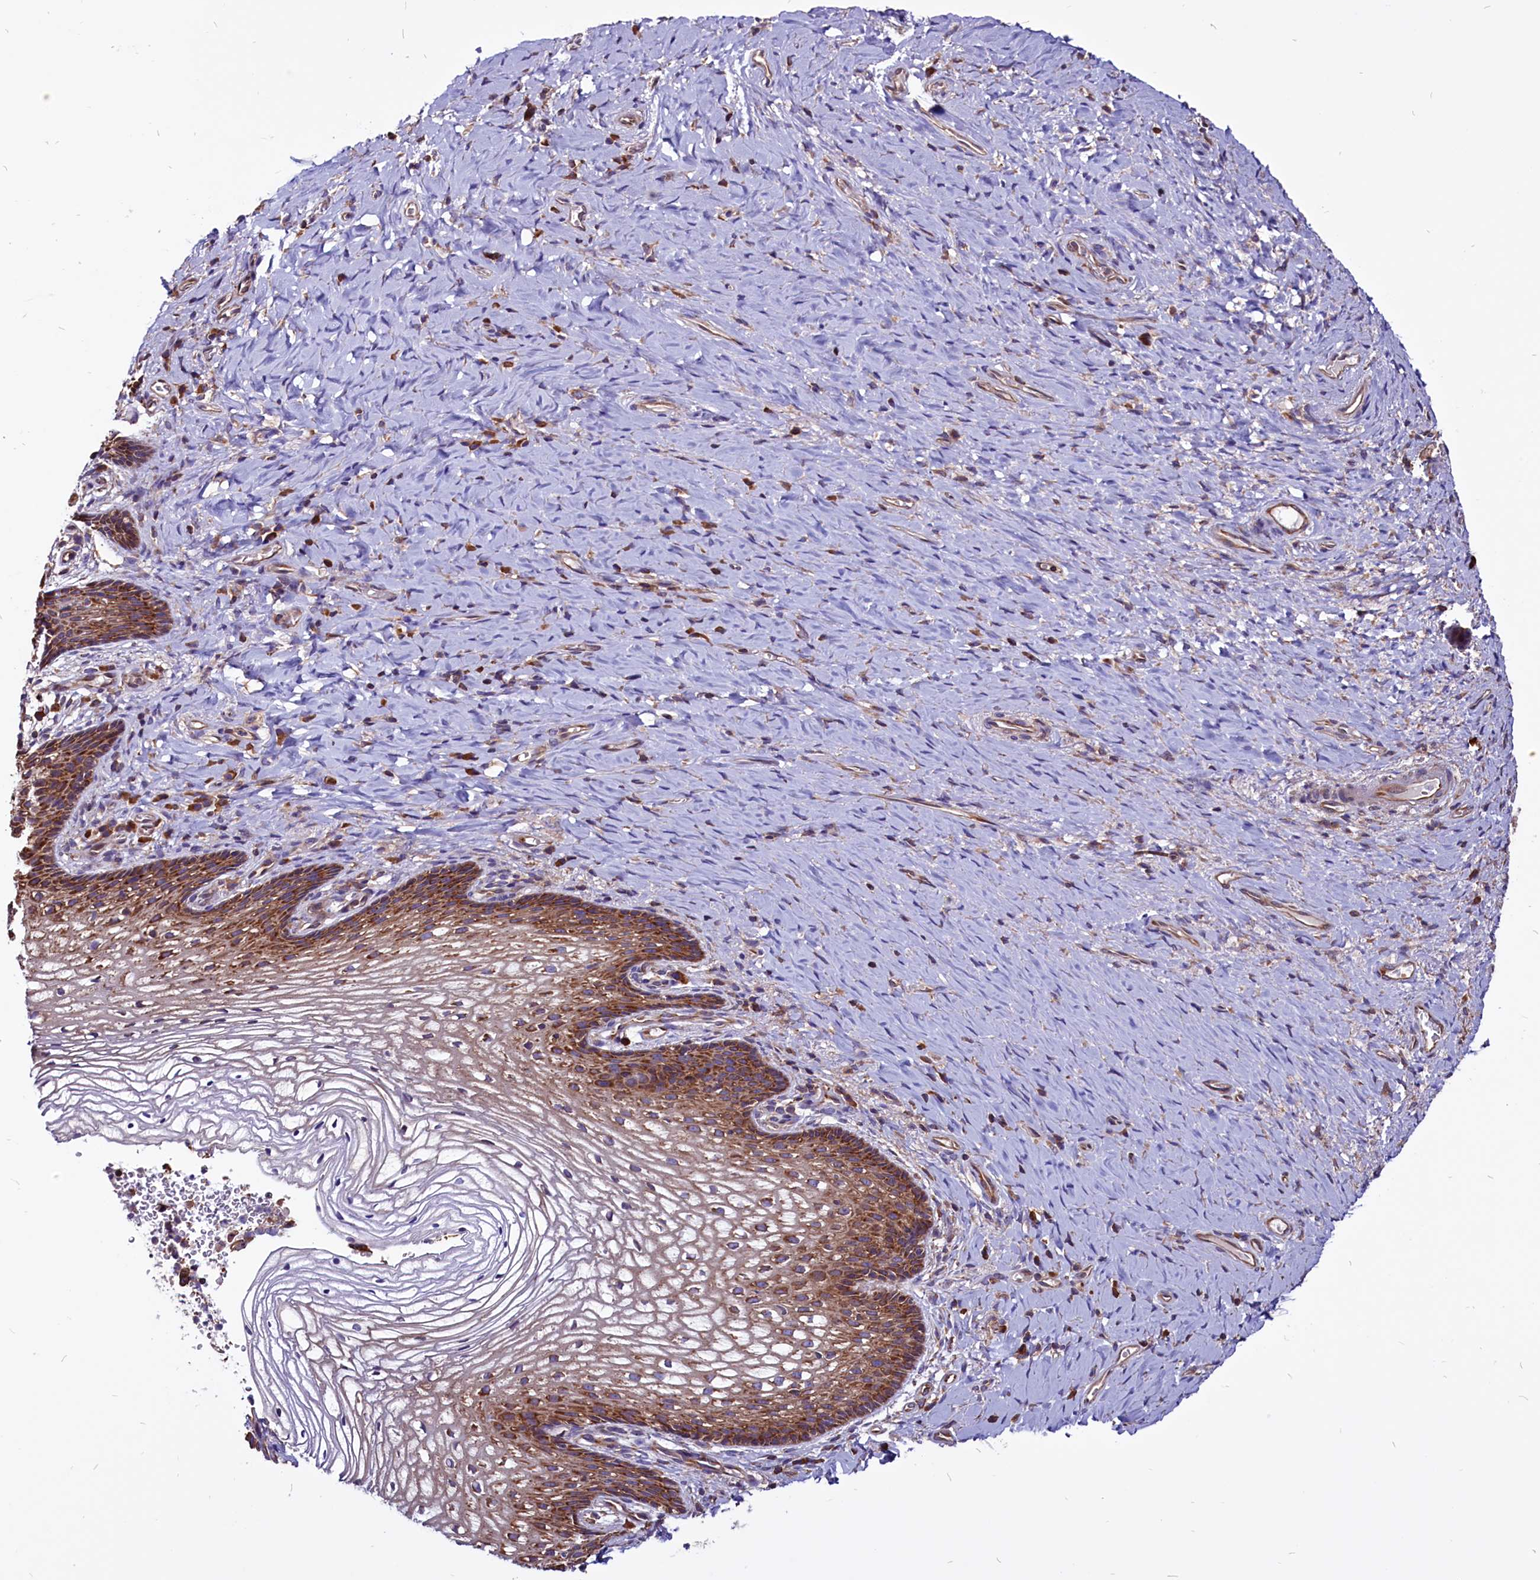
{"staining": {"intensity": "strong", "quantity": "25%-75%", "location": "cytoplasmic/membranous"}, "tissue": "vagina", "cell_type": "Squamous epithelial cells", "image_type": "normal", "snomed": [{"axis": "morphology", "description": "Normal tissue, NOS"}, {"axis": "topography", "description": "Vagina"}], "caption": "Immunohistochemistry (IHC) (DAB) staining of unremarkable human vagina shows strong cytoplasmic/membranous protein expression in approximately 25%-75% of squamous epithelial cells.", "gene": "EIF3G", "patient": {"sex": "female", "age": 60}}